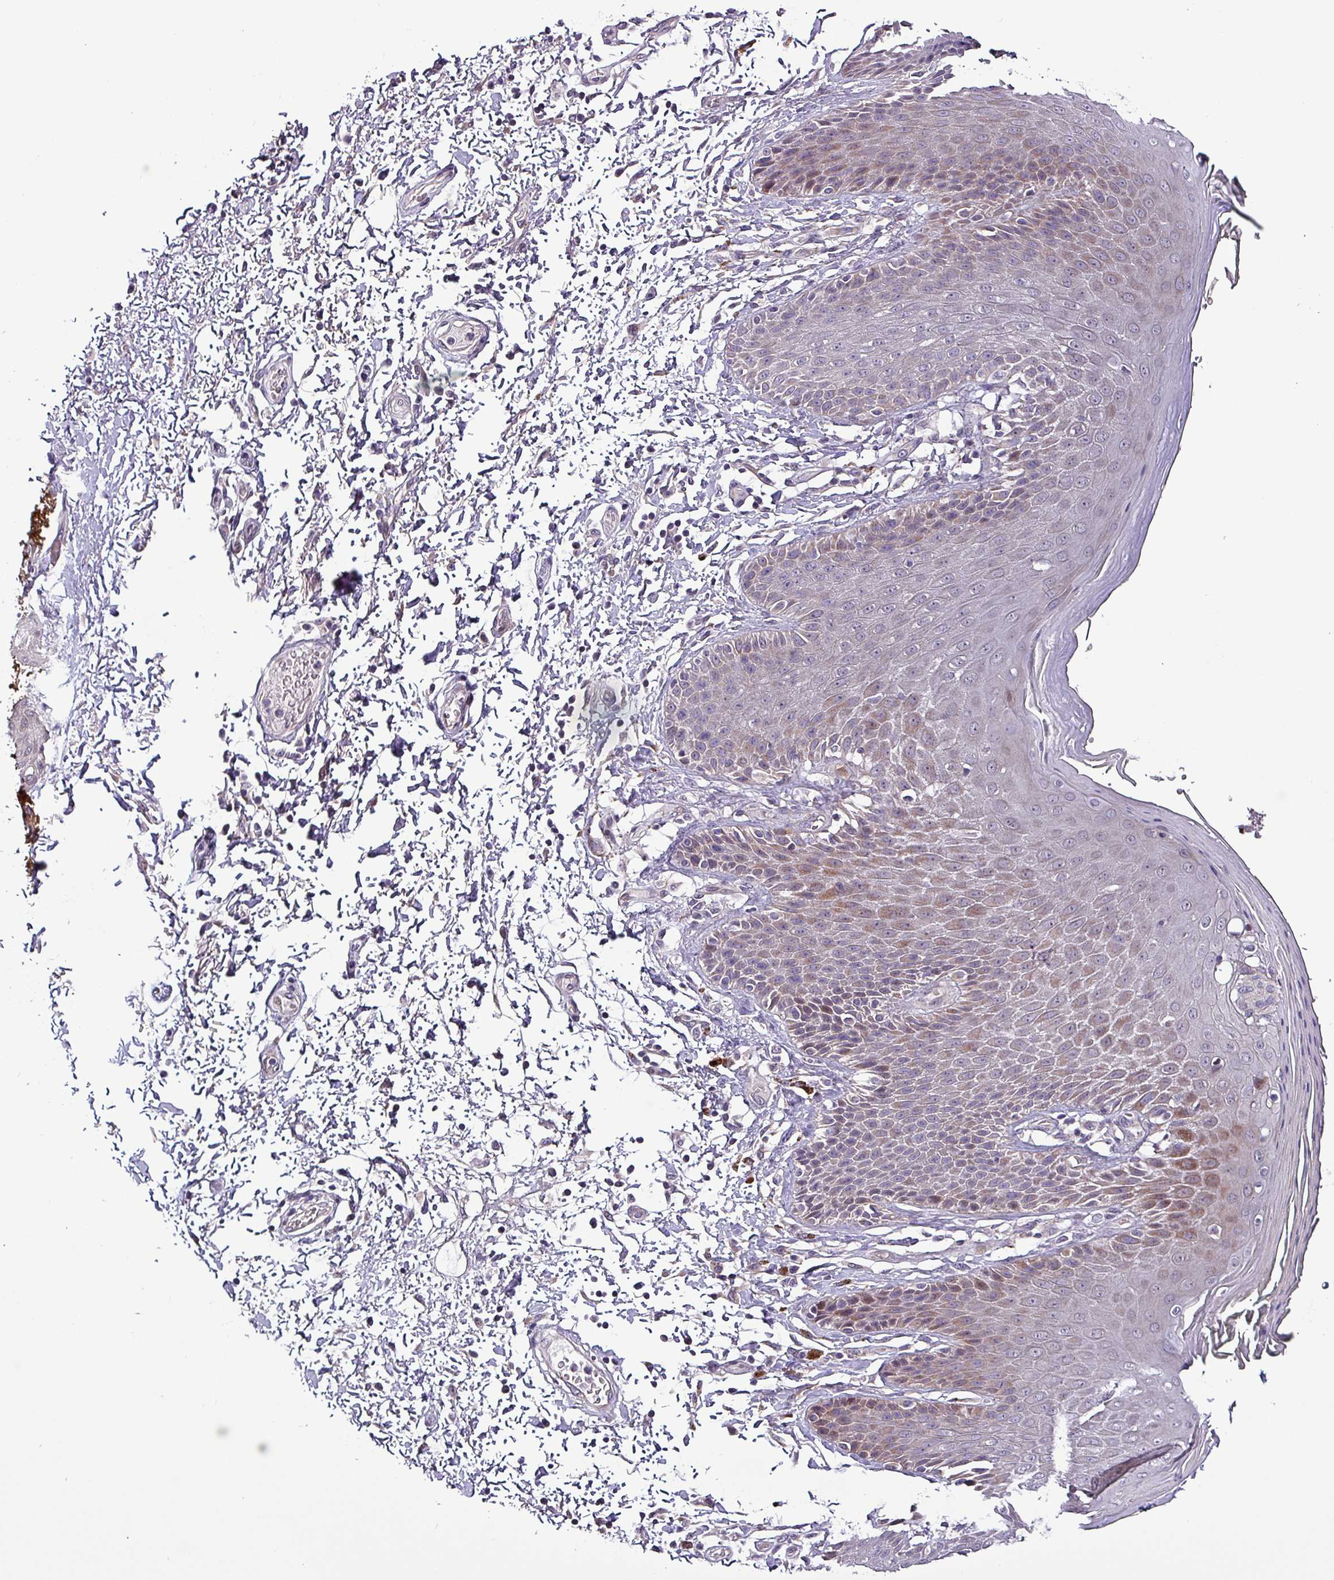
{"staining": {"intensity": "moderate", "quantity": "<25%", "location": "cytoplasmic/membranous,nuclear"}, "tissue": "skin", "cell_type": "Epidermal cells", "image_type": "normal", "snomed": [{"axis": "morphology", "description": "Normal tissue, NOS"}, {"axis": "topography", "description": "Peripheral nerve tissue"}], "caption": "Epidermal cells reveal low levels of moderate cytoplasmic/membranous,nuclear positivity in about <25% of cells in unremarkable human skin.", "gene": "GRAPL", "patient": {"sex": "male", "age": 51}}